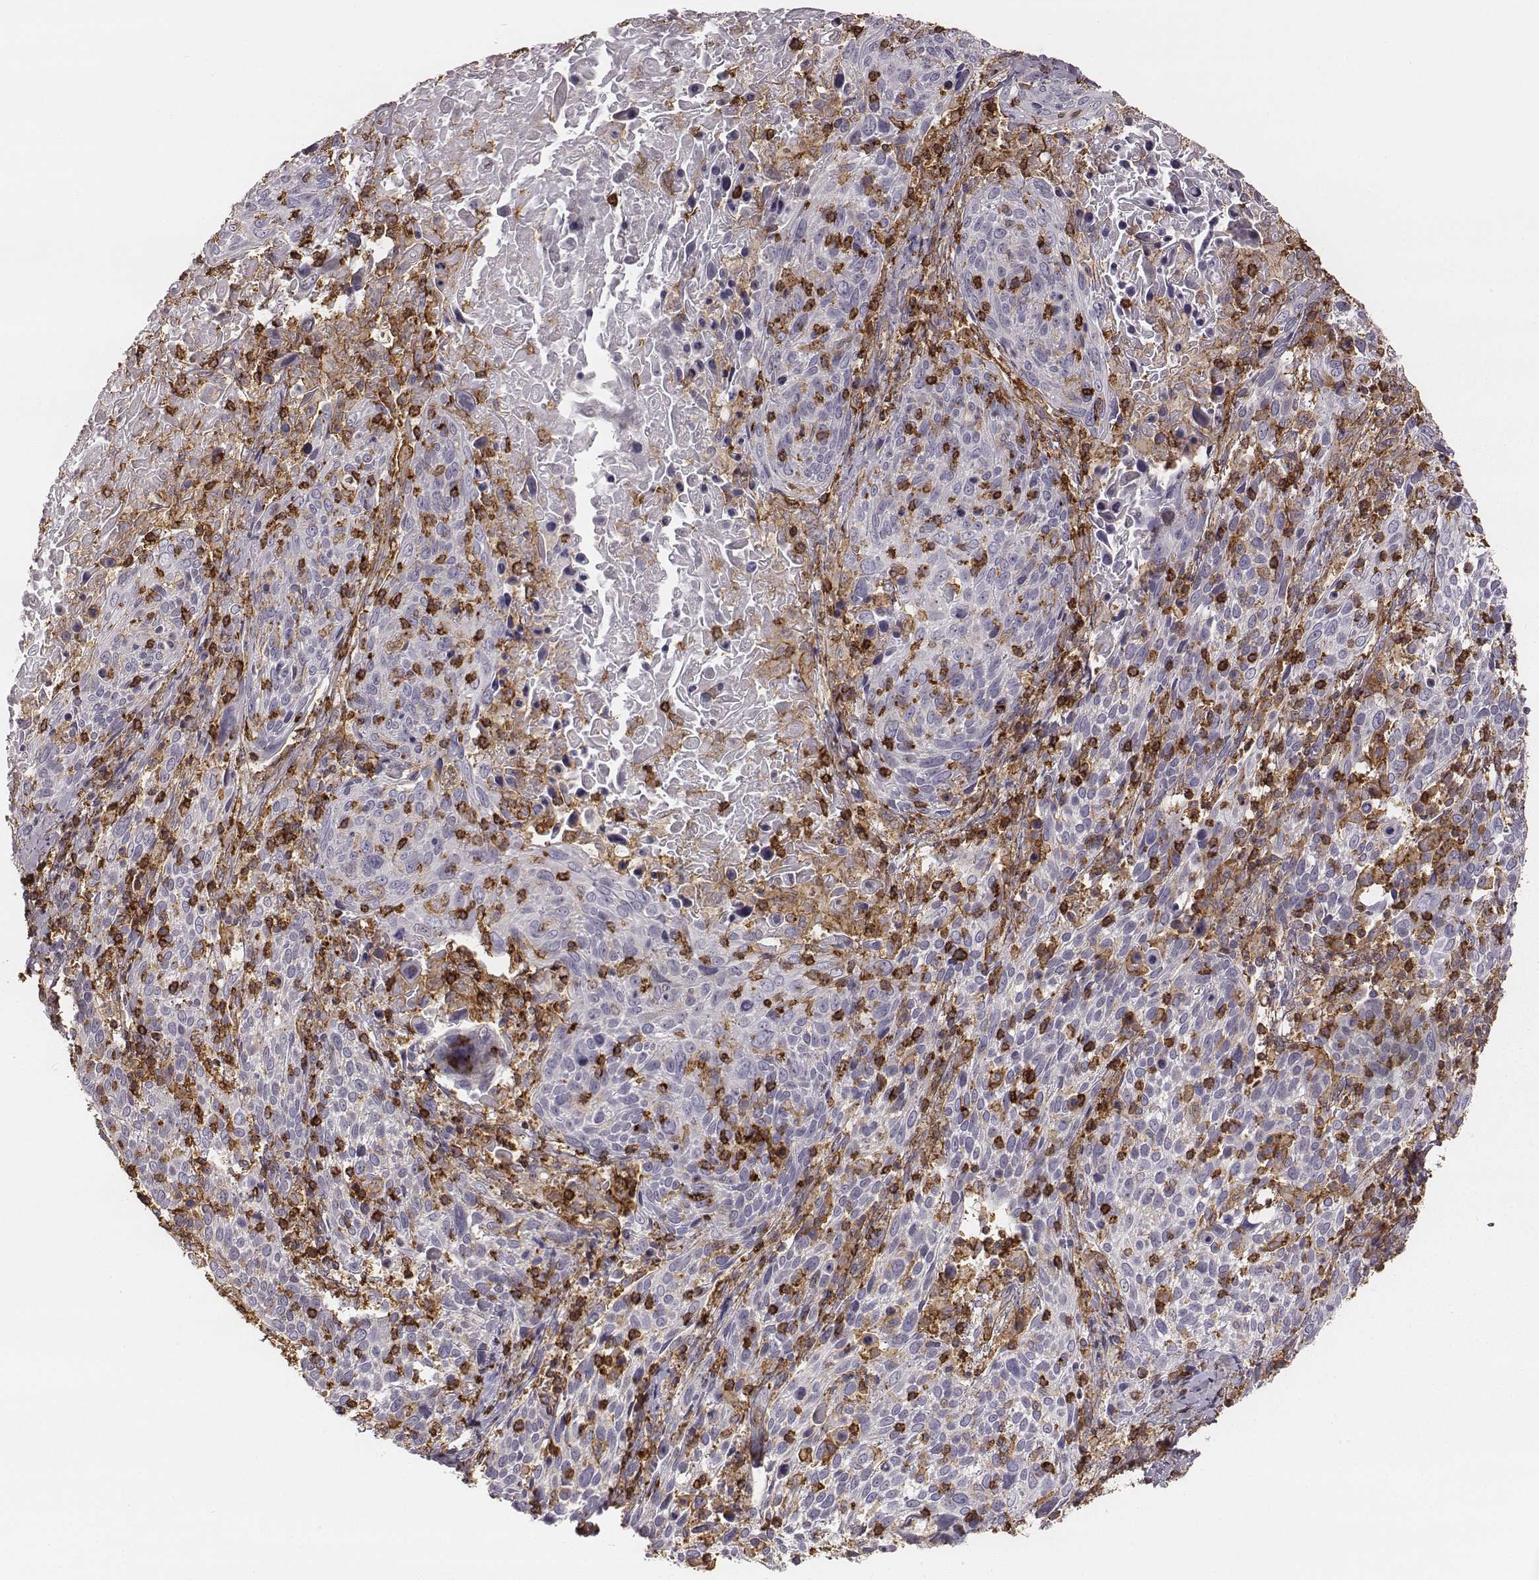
{"staining": {"intensity": "negative", "quantity": "none", "location": "none"}, "tissue": "cervical cancer", "cell_type": "Tumor cells", "image_type": "cancer", "snomed": [{"axis": "morphology", "description": "Squamous cell carcinoma, NOS"}, {"axis": "topography", "description": "Cervix"}], "caption": "This is a image of immunohistochemistry (IHC) staining of cervical cancer, which shows no expression in tumor cells. (DAB (3,3'-diaminobenzidine) IHC visualized using brightfield microscopy, high magnification).", "gene": "ZYX", "patient": {"sex": "female", "age": 61}}